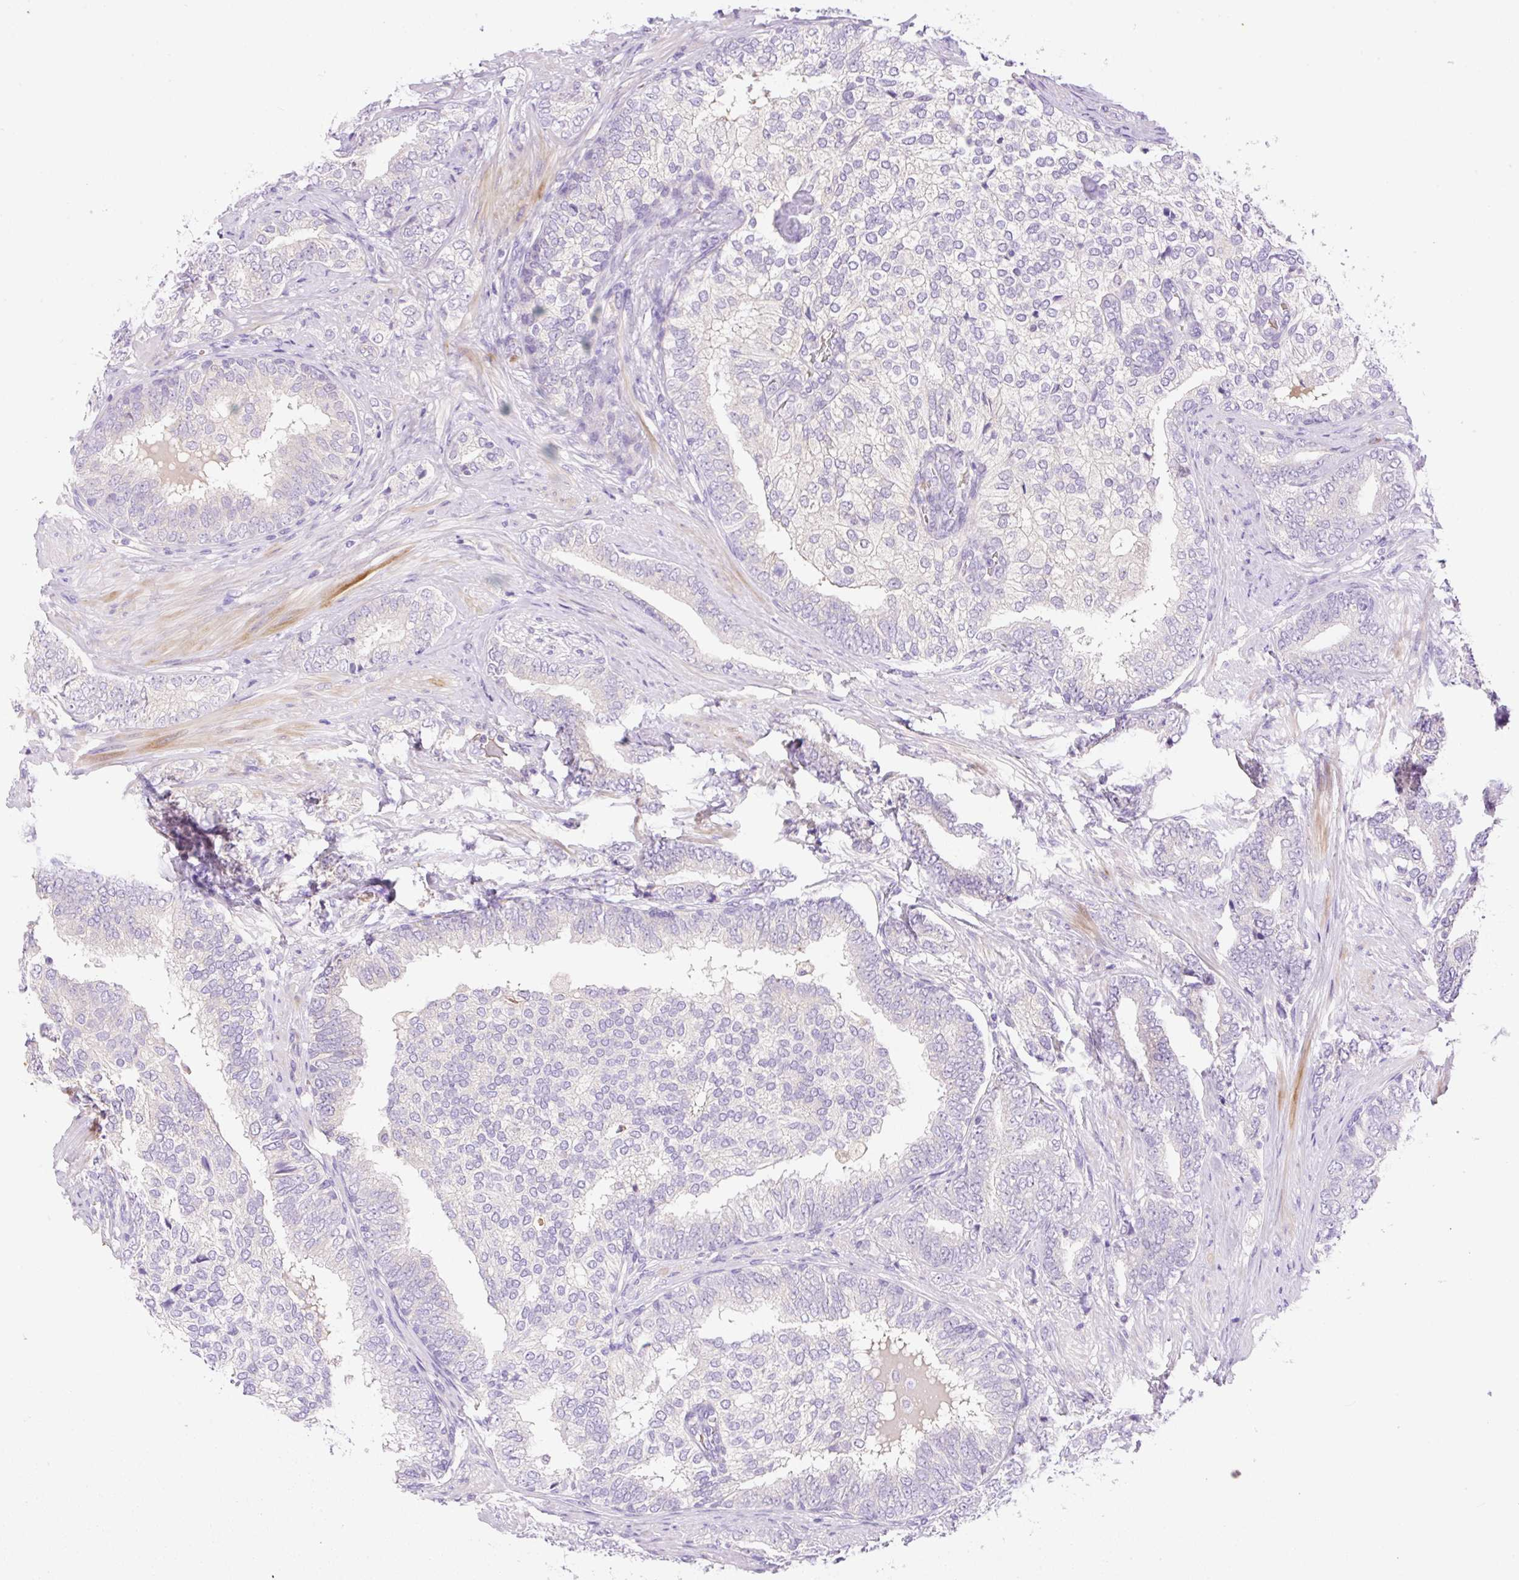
{"staining": {"intensity": "negative", "quantity": "none", "location": "none"}, "tissue": "prostate cancer", "cell_type": "Tumor cells", "image_type": "cancer", "snomed": [{"axis": "morphology", "description": "Adenocarcinoma, High grade"}, {"axis": "topography", "description": "Prostate"}], "caption": "Adenocarcinoma (high-grade) (prostate) stained for a protein using immunohistochemistry shows no staining tumor cells.", "gene": "LHFPL5", "patient": {"sex": "male", "age": 72}}